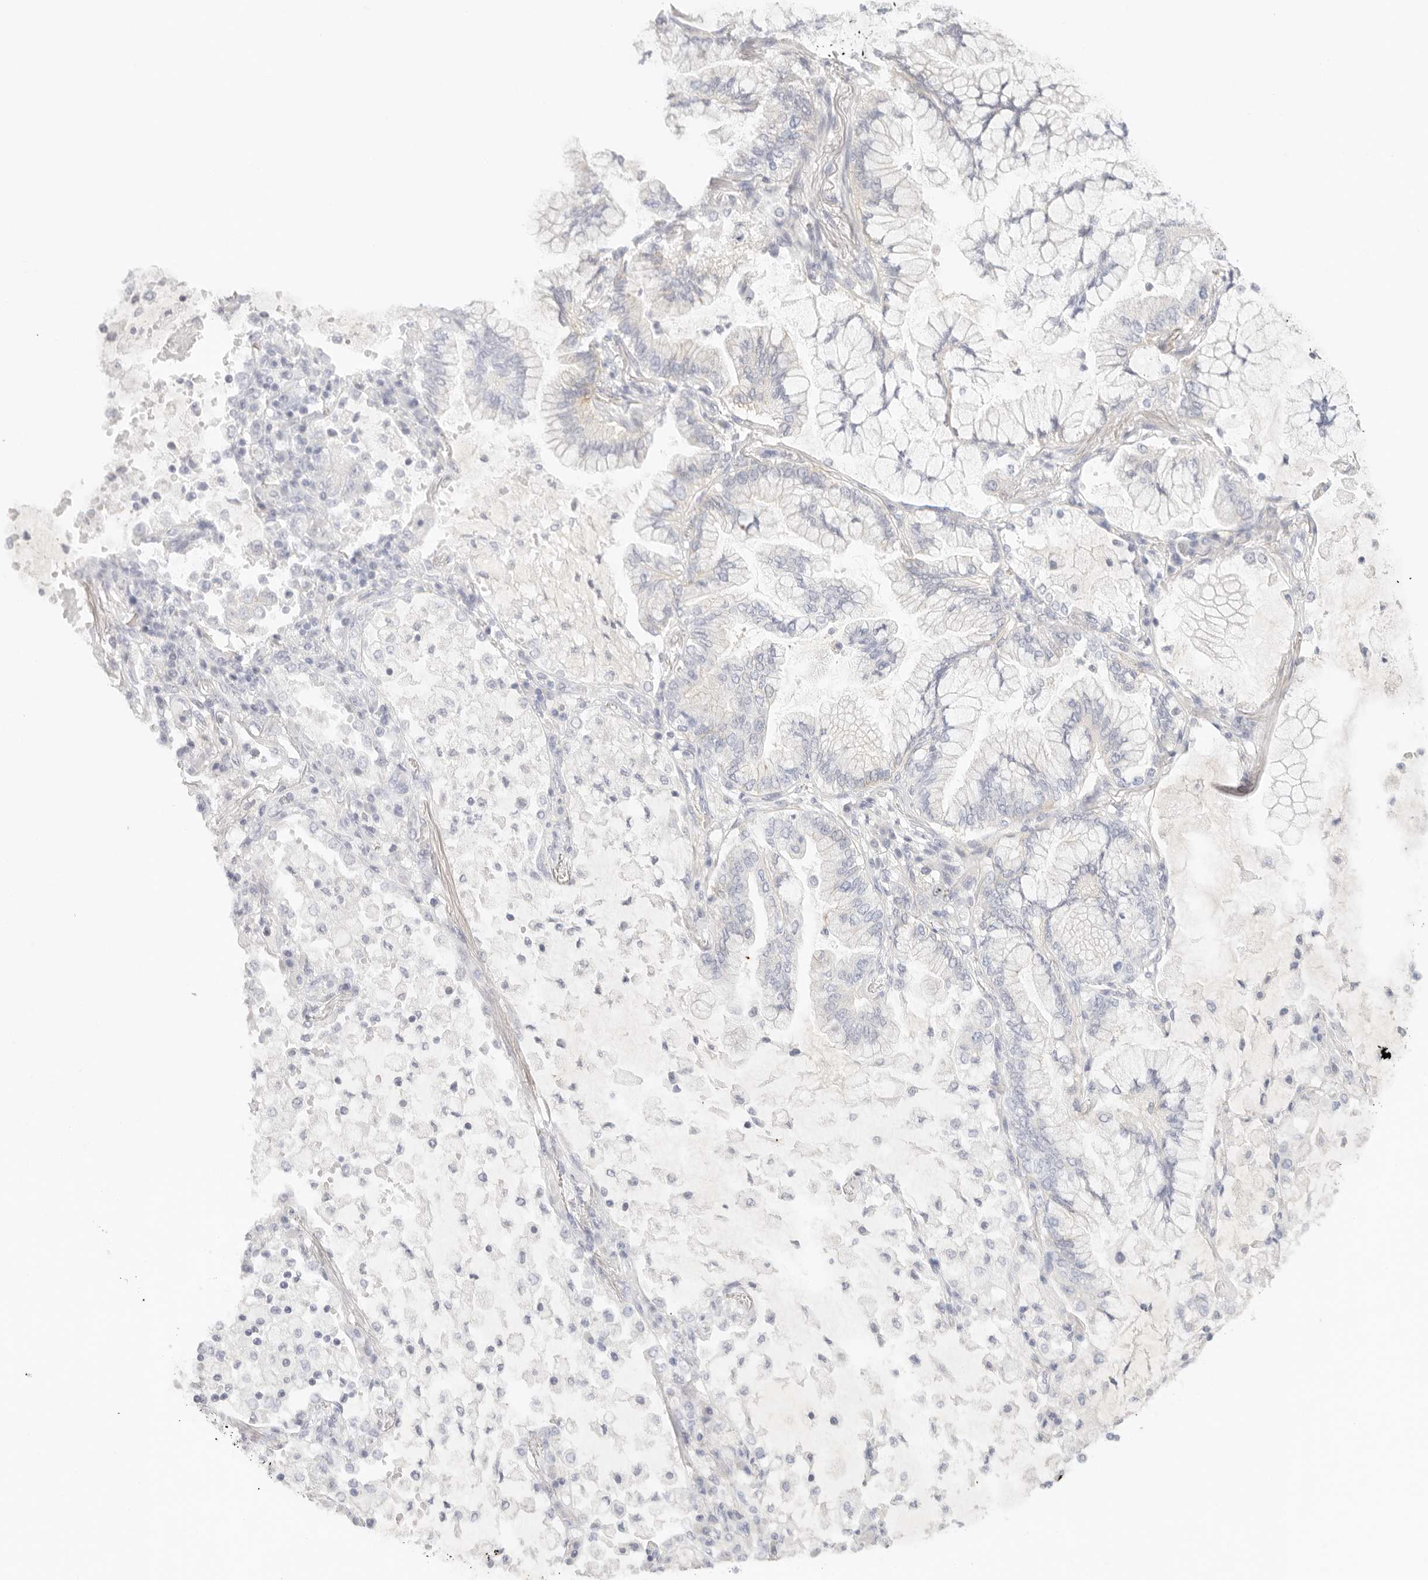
{"staining": {"intensity": "negative", "quantity": "none", "location": "none"}, "tissue": "lung cancer", "cell_type": "Tumor cells", "image_type": "cancer", "snomed": [{"axis": "morphology", "description": "Adenocarcinoma, NOS"}, {"axis": "topography", "description": "Lung"}], "caption": "An immunohistochemistry (IHC) image of adenocarcinoma (lung) is shown. There is no staining in tumor cells of adenocarcinoma (lung).", "gene": "CEP120", "patient": {"sex": "female", "age": 70}}